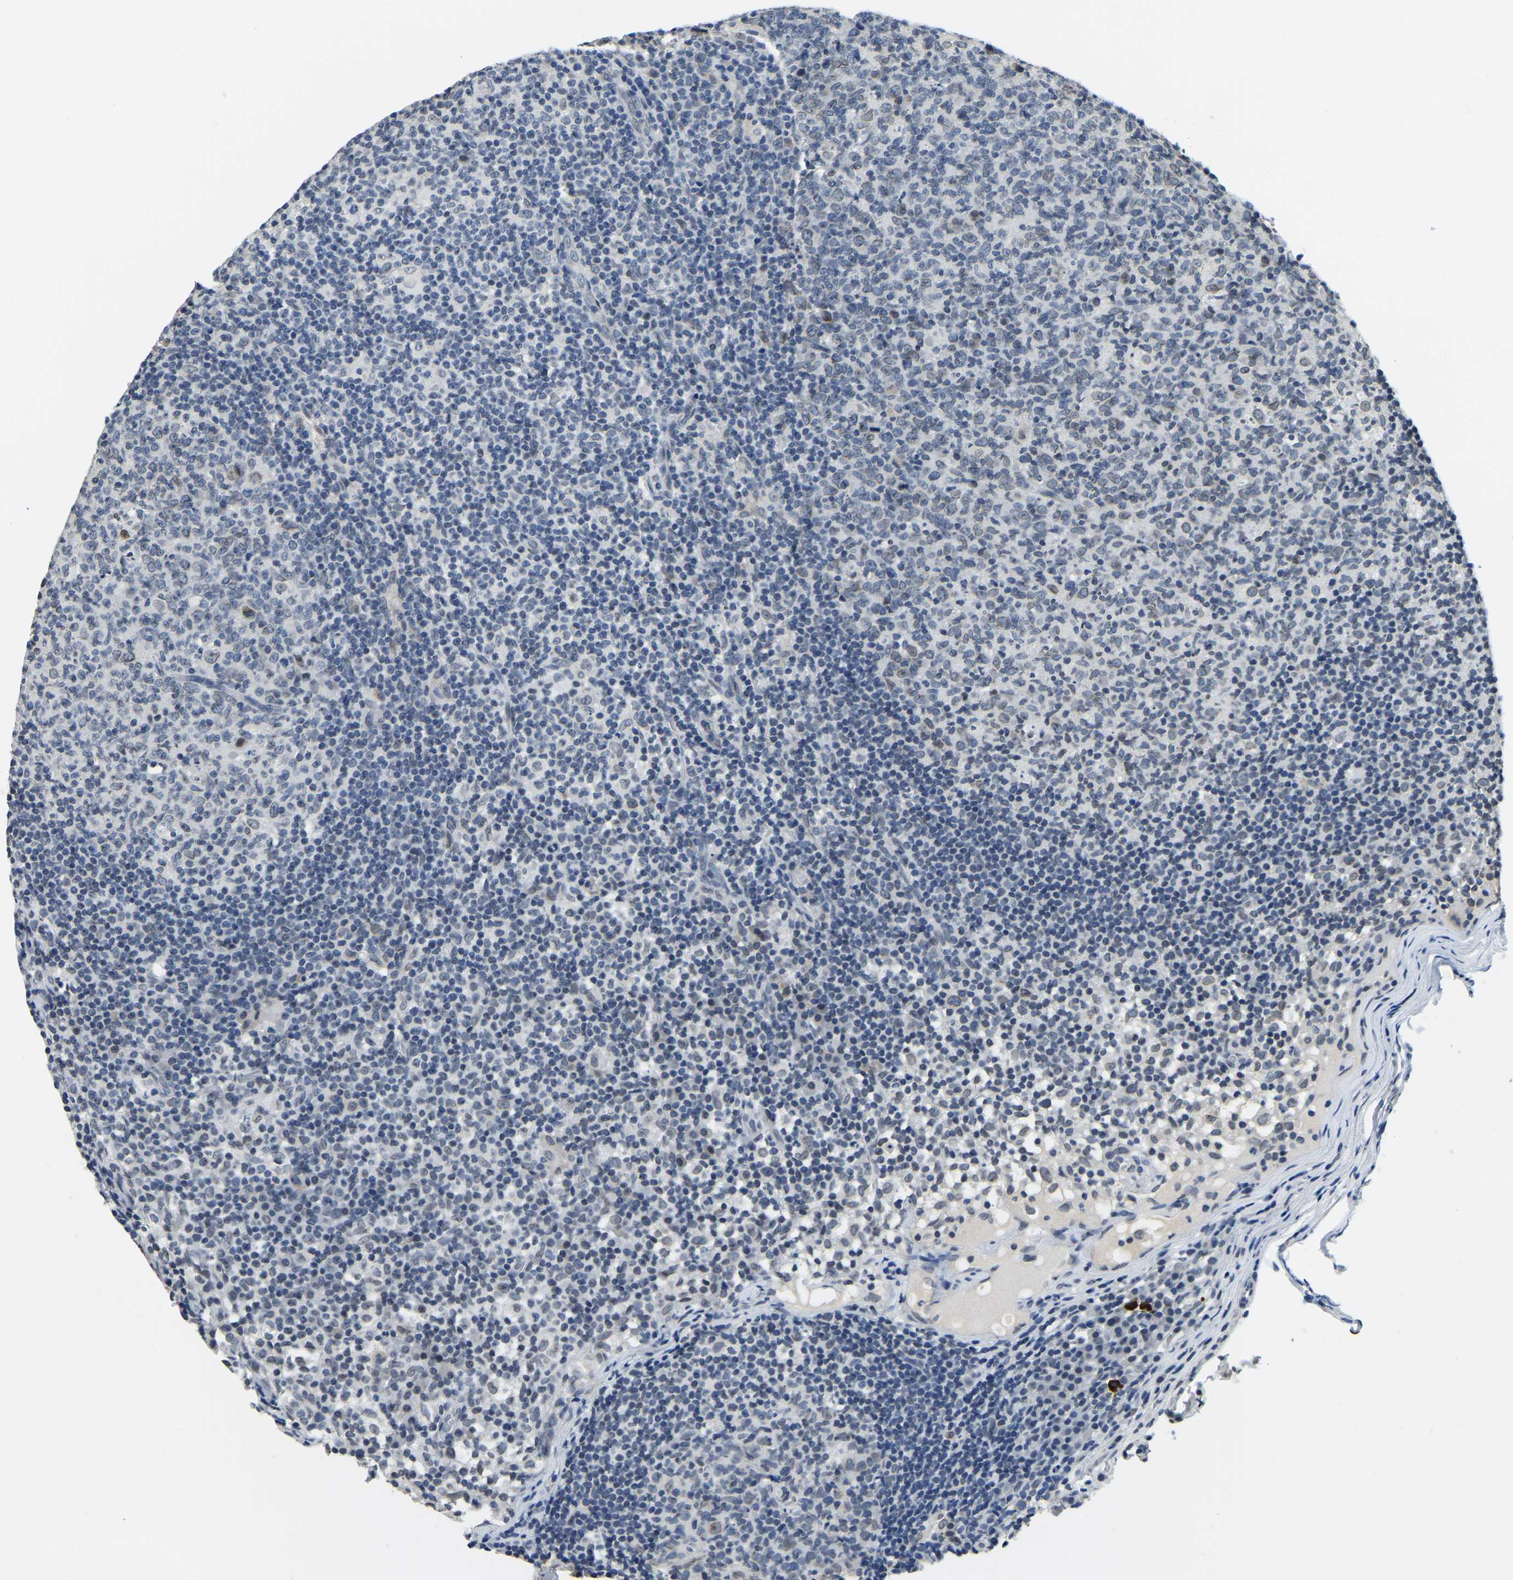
{"staining": {"intensity": "negative", "quantity": "none", "location": "none"}, "tissue": "lymph node", "cell_type": "Germinal center cells", "image_type": "normal", "snomed": [{"axis": "morphology", "description": "Normal tissue, NOS"}, {"axis": "morphology", "description": "Inflammation, NOS"}, {"axis": "topography", "description": "Lymph node"}], "caption": "High magnification brightfield microscopy of unremarkable lymph node stained with DAB (3,3'-diaminobenzidine) (brown) and counterstained with hematoxylin (blue): germinal center cells show no significant expression.", "gene": "RANBP2", "patient": {"sex": "male", "age": 55}}